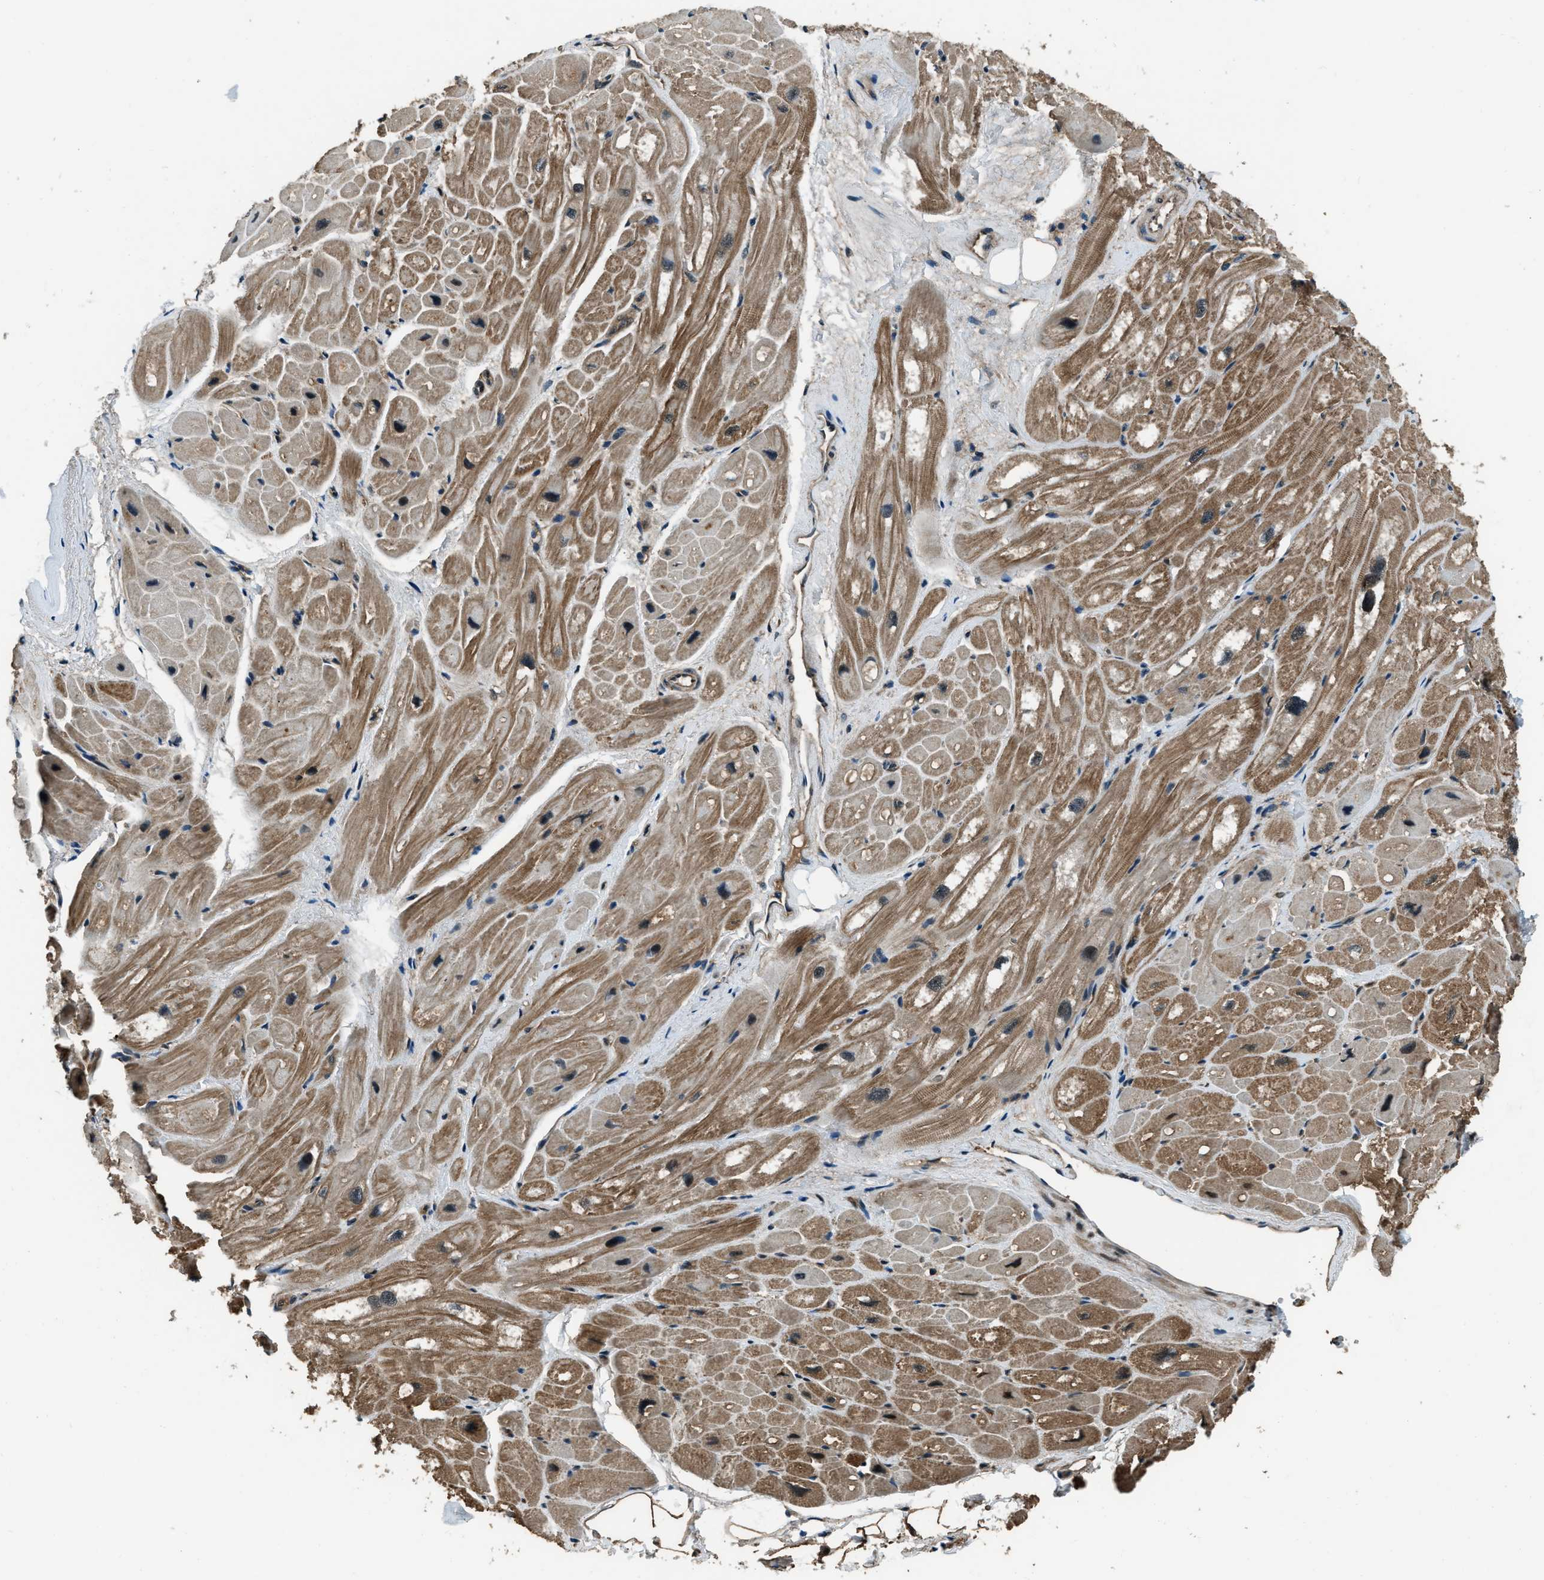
{"staining": {"intensity": "moderate", "quantity": ">75%", "location": "cytoplasmic/membranous"}, "tissue": "heart muscle", "cell_type": "Cardiomyocytes", "image_type": "normal", "snomed": [{"axis": "morphology", "description": "Normal tissue, NOS"}, {"axis": "topography", "description": "Heart"}], "caption": "Protein staining by IHC shows moderate cytoplasmic/membranous expression in approximately >75% of cardiomyocytes in unremarkable heart muscle.", "gene": "NUDCD3", "patient": {"sex": "male", "age": 49}}